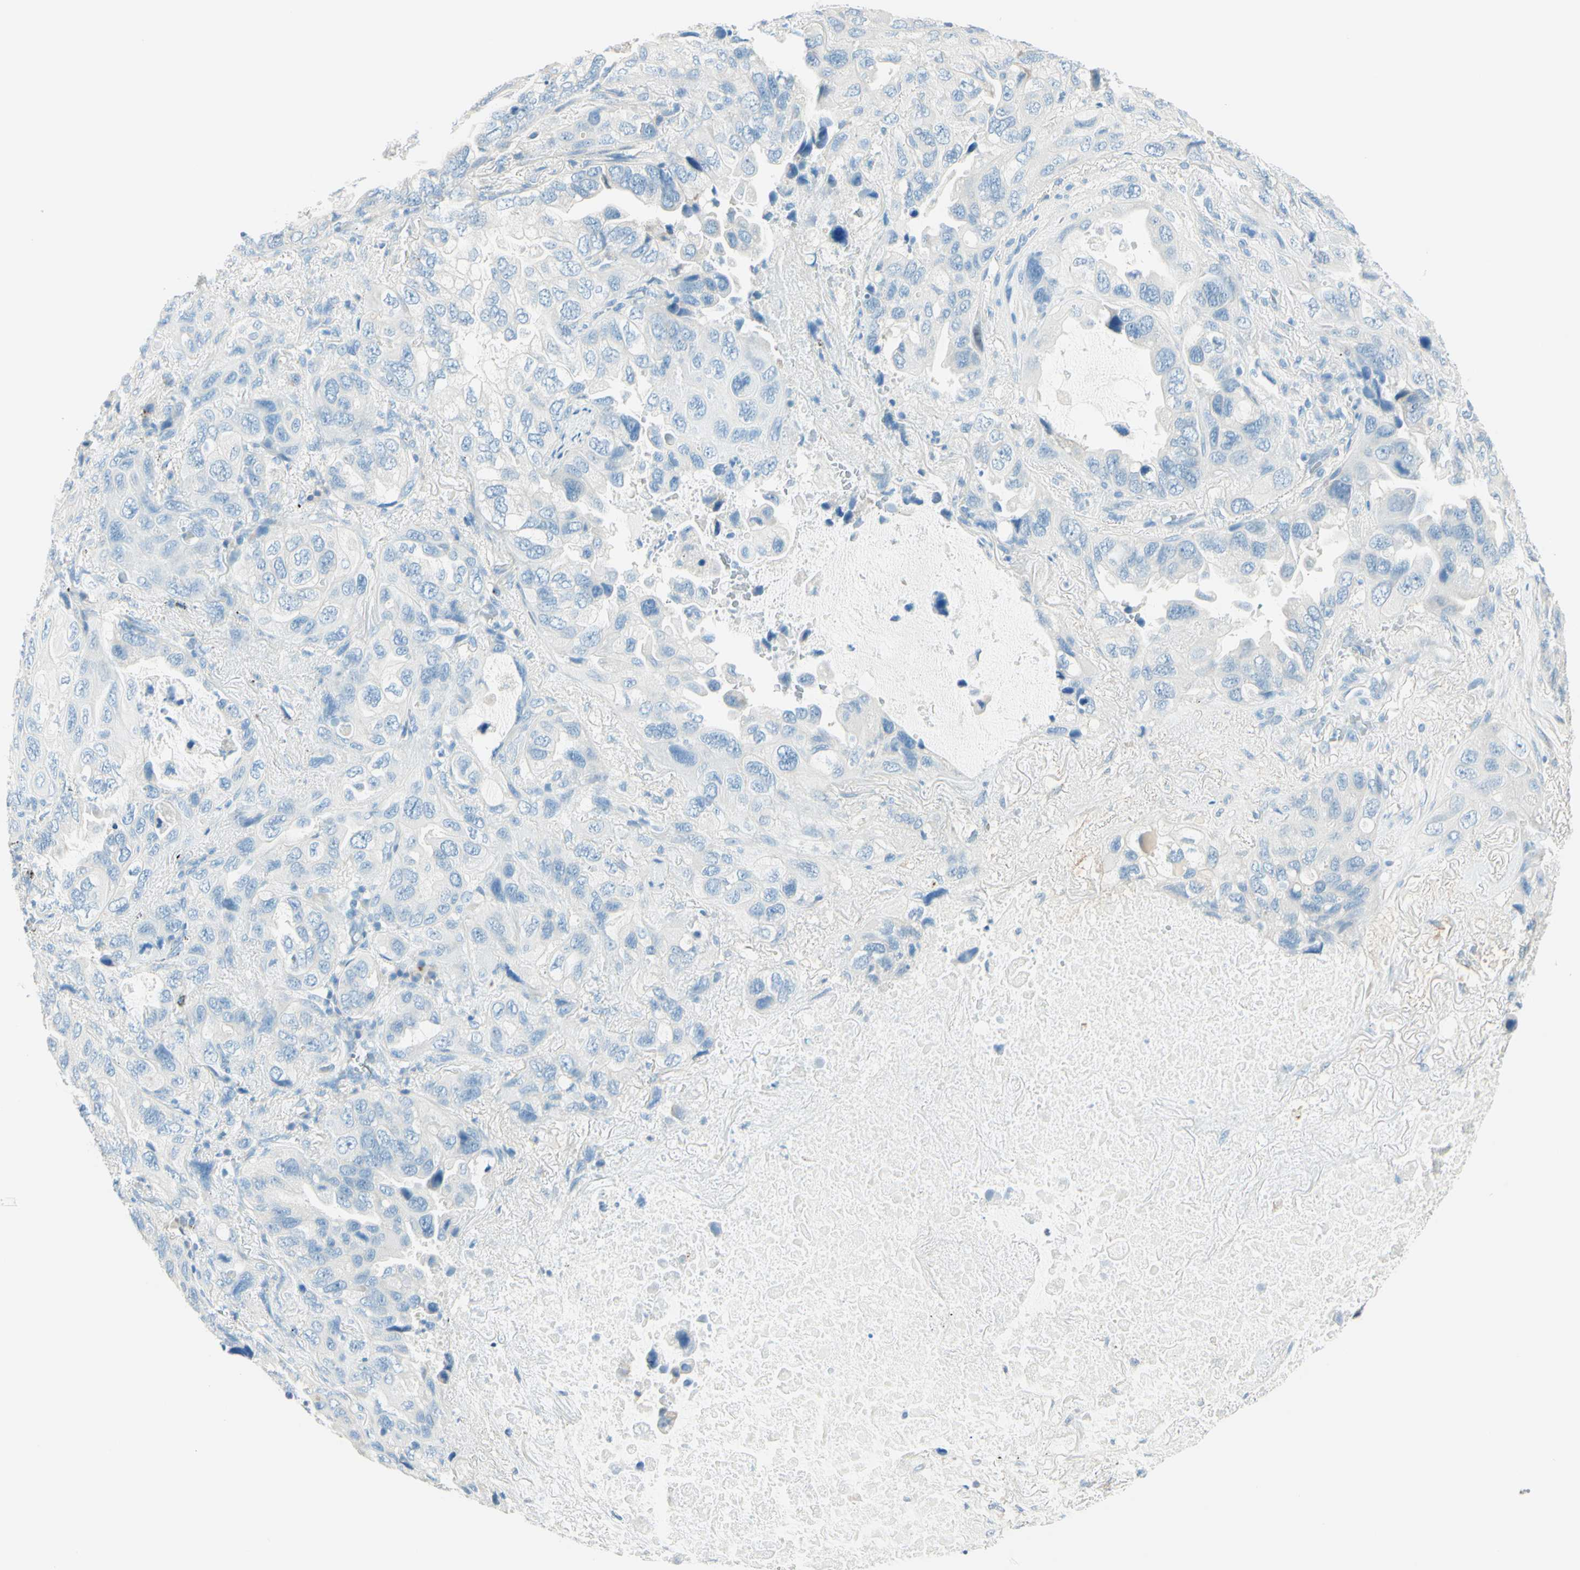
{"staining": {"intensity": "negative", "quantity": "none", "location": "none"}, "tissue": "lung cancer", "cell_type": "Tumor cells", "image_type": "cancer", "snomed": [{"axis": "morphology", "description": "Squamous cell carcinoma, NOS"}, {"axis": "topography", "description": "Lung"}], "caption": "Tumor cells are negative for brown protein staining in lung cancer.", "gene": "NCBP2L", "patient": {"sex": "female", "age": 73}}